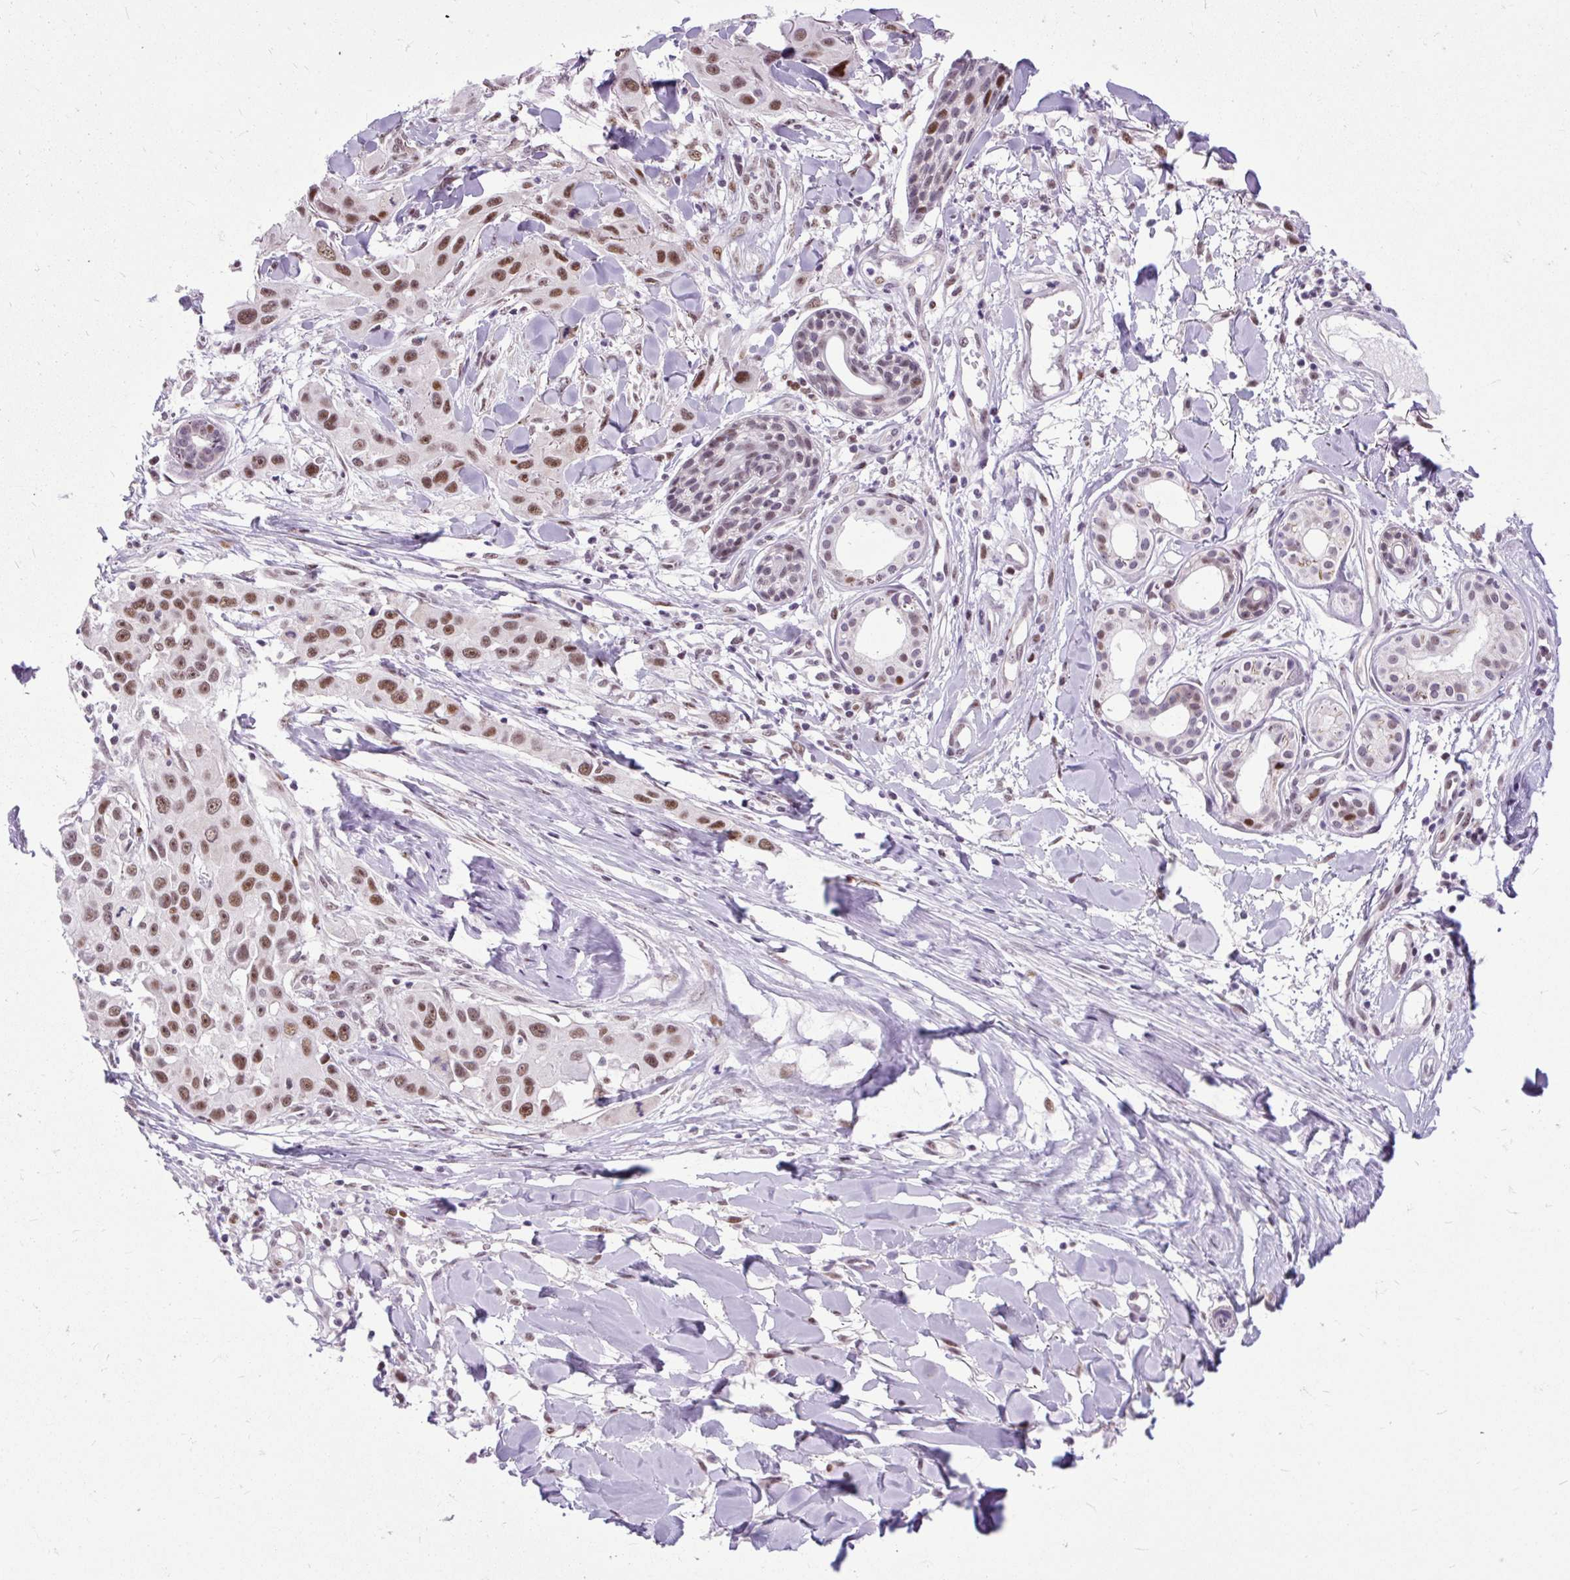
{"staining": {"intensity": "moderate", "quantity": ">75%", "location": "nuclear"}, "tissue": "skin cancer", "cell_type": "Tumor cells", "image_type": "cancer", "snomed": [{"axis": "morphology", "description": "Squamous cell carcinoma, NOS"}, {"axis": "topography", "description": "Skin"}], "caption": "IHC (DAB) staining of human squamous cell carcinoma (skin) displays moderate nuclear protein positivity in approximately >75% of tumor cells. (DAB (3,3'-diaminobenzidine) = brown stain, brightfield microscopy at high magnification).", "gene": "CLK2", "patient": {"sex": "male", "age": 63}}